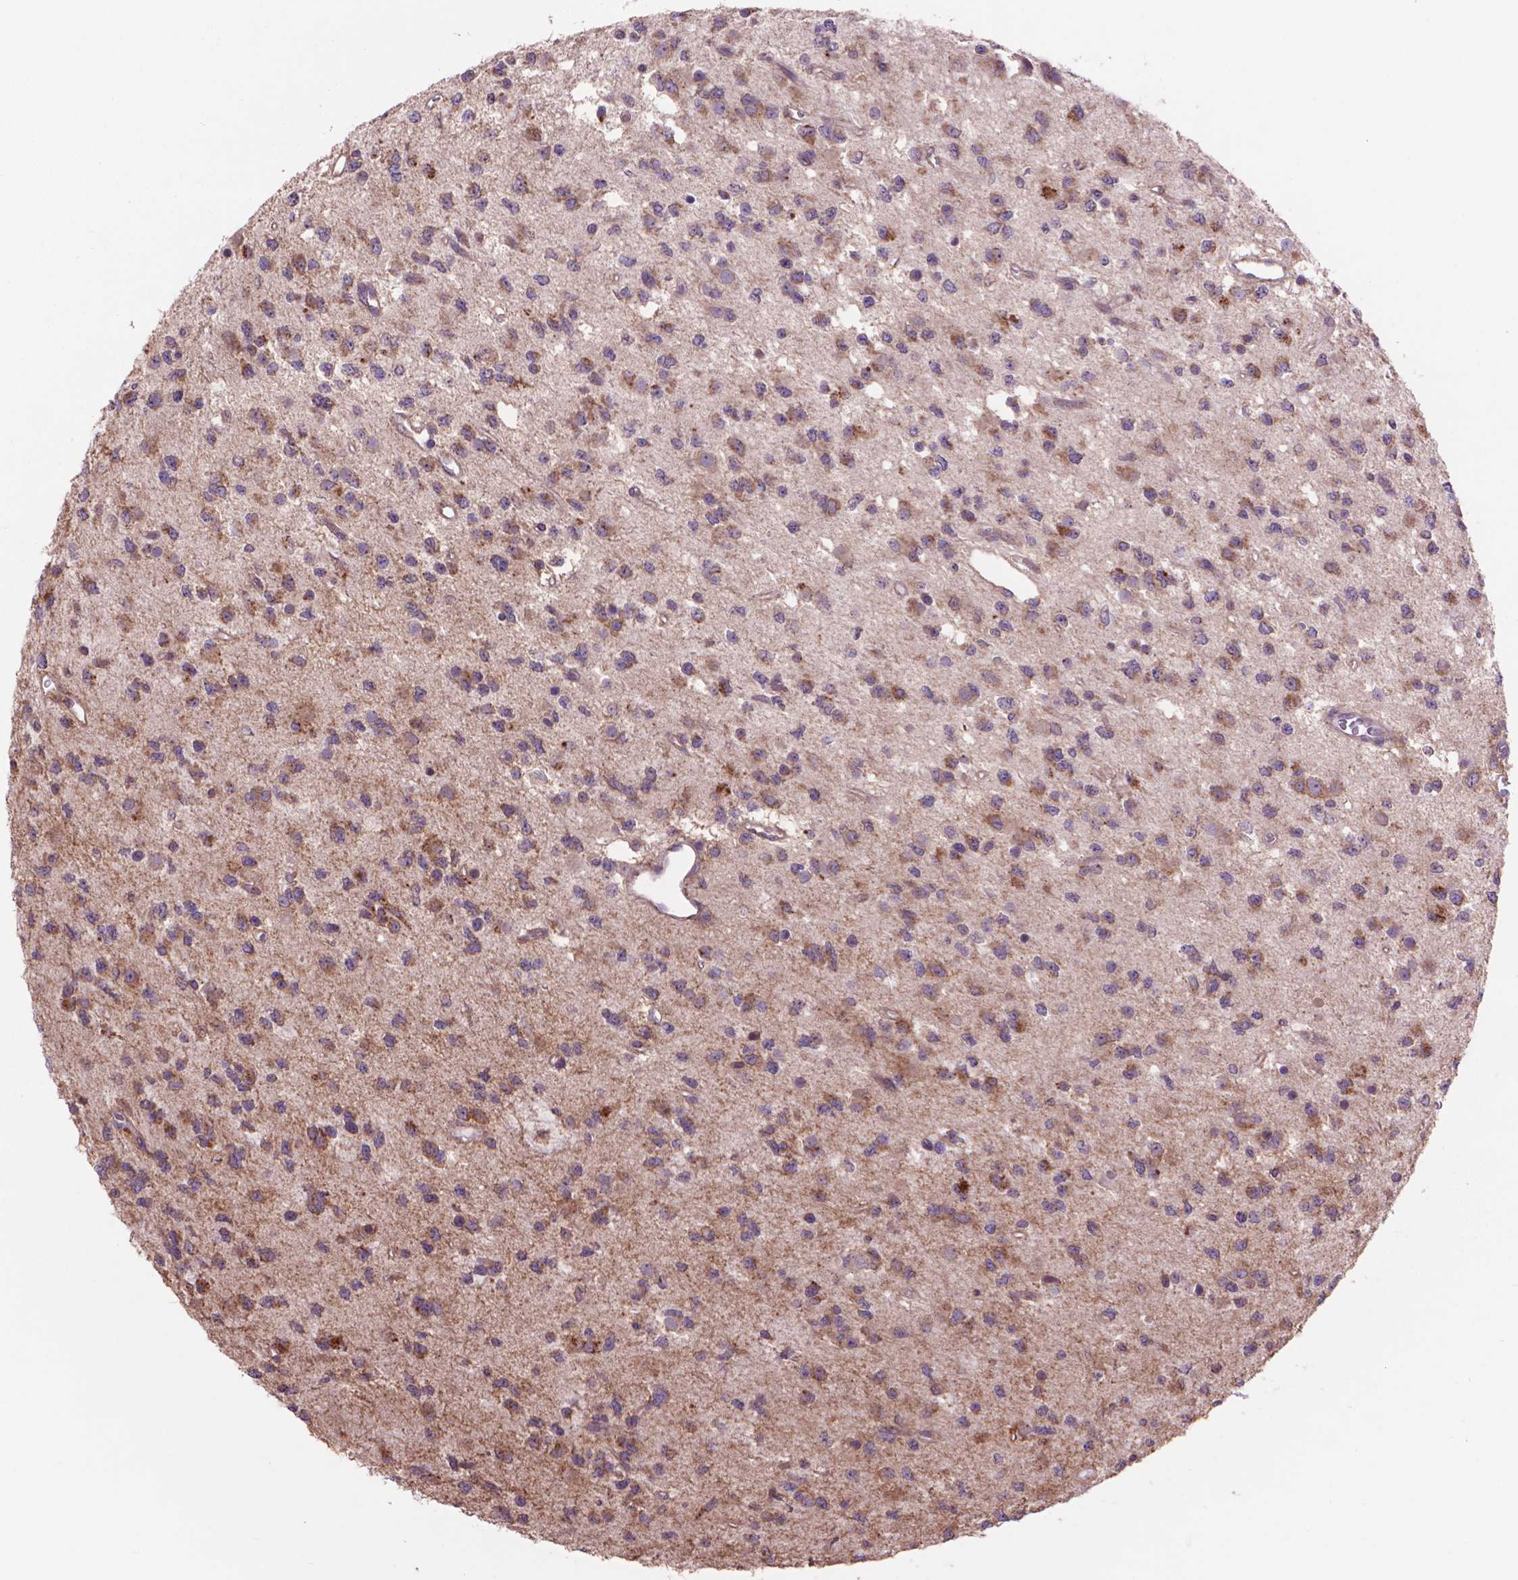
{"staining": {"intensity": "moderate", "quantity": "25%-75%", "location": "cytoplasmic/membranous"}, "tissue": "glioma", "cell_type": "Tumor cells", "image_type": "cancer", "snomed": [{"axis": "morphology", "description": "Glioma, malignant, Low grade"}, {"axis": "topography", "description": "Brain"}], "caption": "An IHC micrograph of tumor tissue is shown. Protein staining in brown highlights moderate cytoplasmic/membranous positivity in glioma within tumor cells.", "gene": "GLB1", "patient": {"sex": "female", "age": 45}}